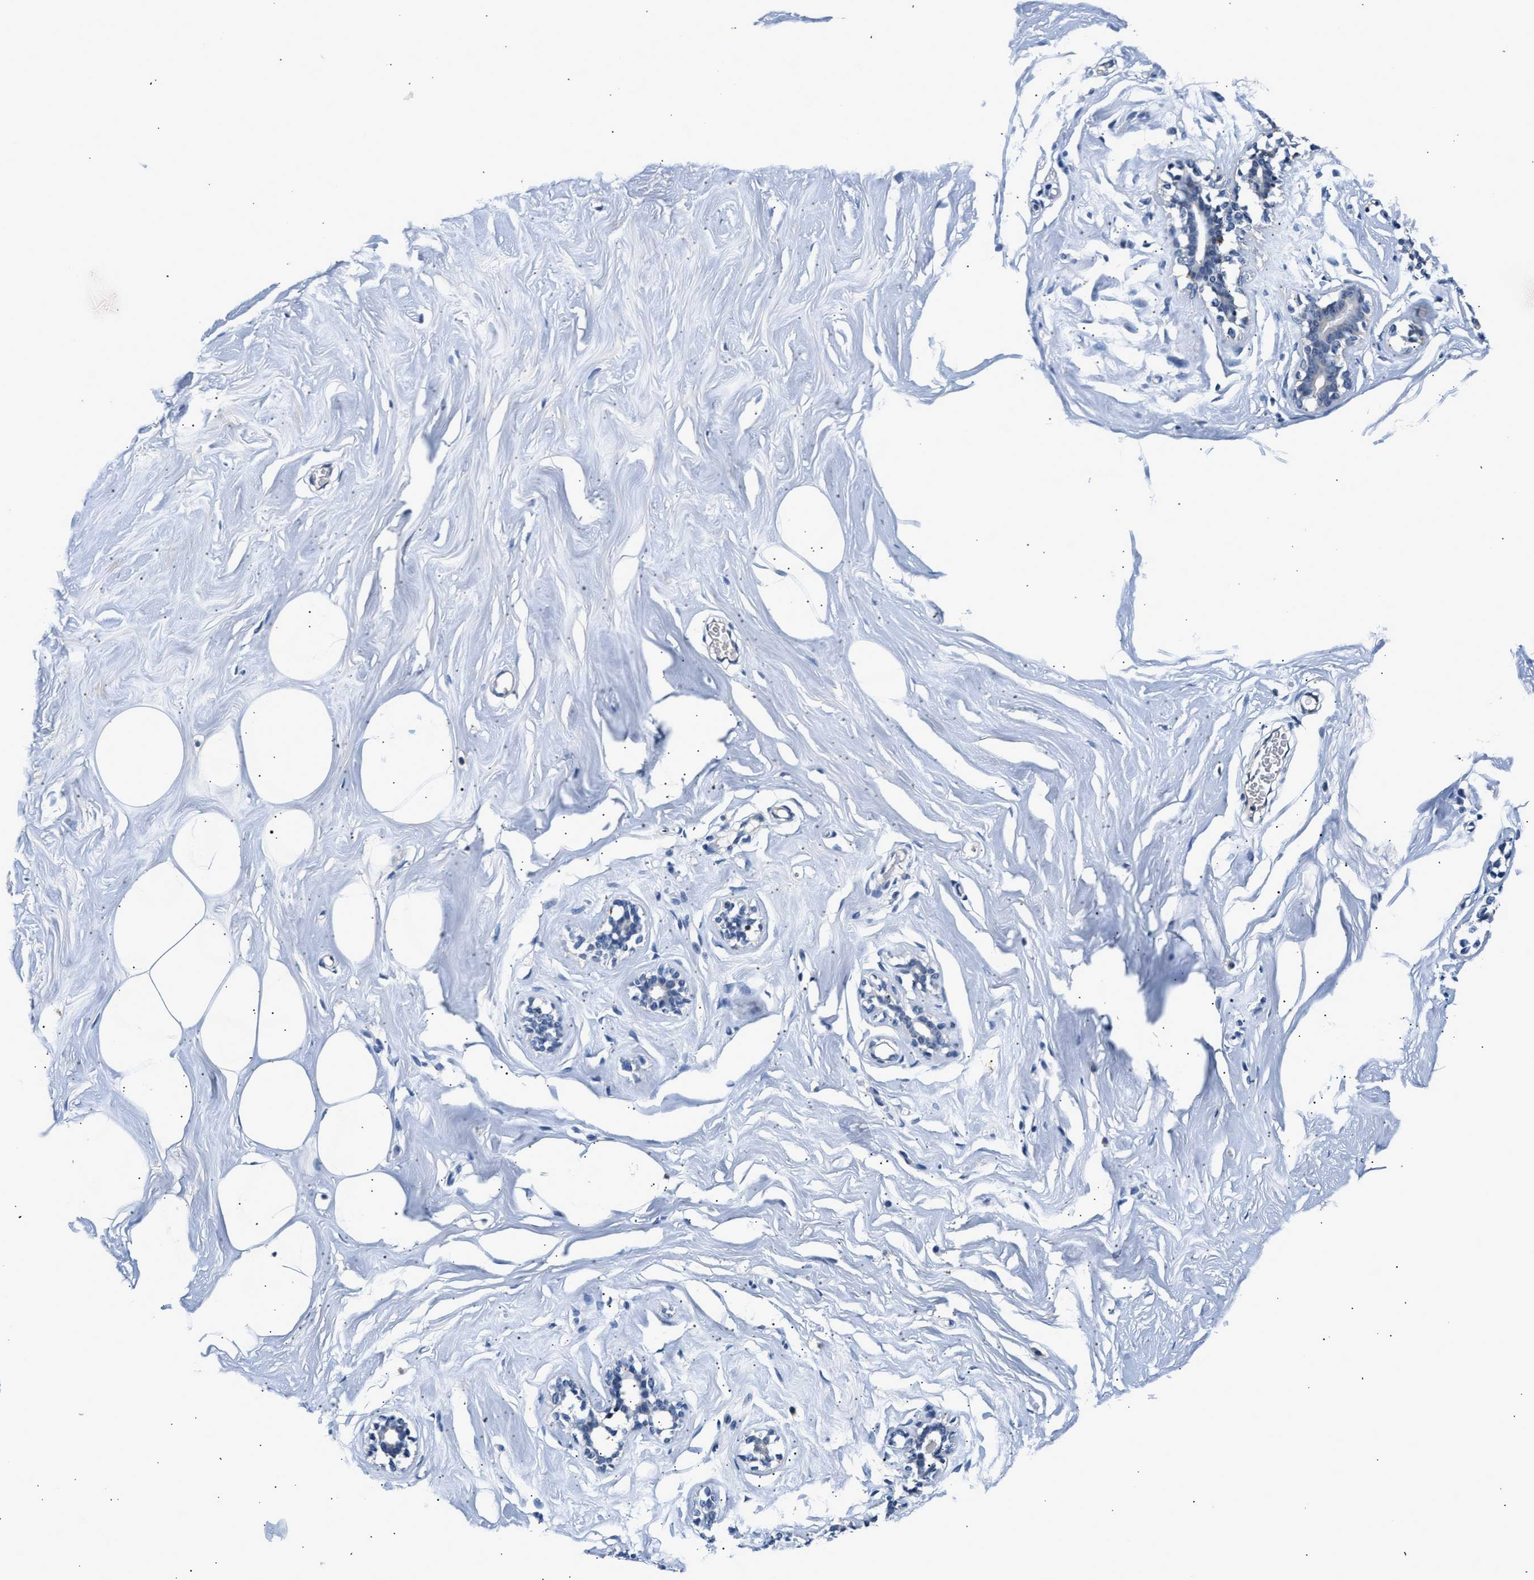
{"staining": {"intensity": "negative", "quantity": "none", "location": "none"}, "tissue": "adipose tissue", "cell_type": "Adipocytes", "image_type": "normal", "snomed": [{"axis": "morphology", "description": "Normal tissue, NOS"}, {"axis": "morphology", "description": "Fibrosis, NOS"}, {"axis": "topography", "description": "Breast"}, {"axis": "topography", "description": "Adipose tissue"}], "caption": "IHC histopathology image of benign adipose tissue: adipose tissue stained with DAB (3,3'-diaminobenzidine) exhibits no significant protein positivity in adipocytes.", "gene": "MED22", "patient": {"sex": "female", "age": 39}}